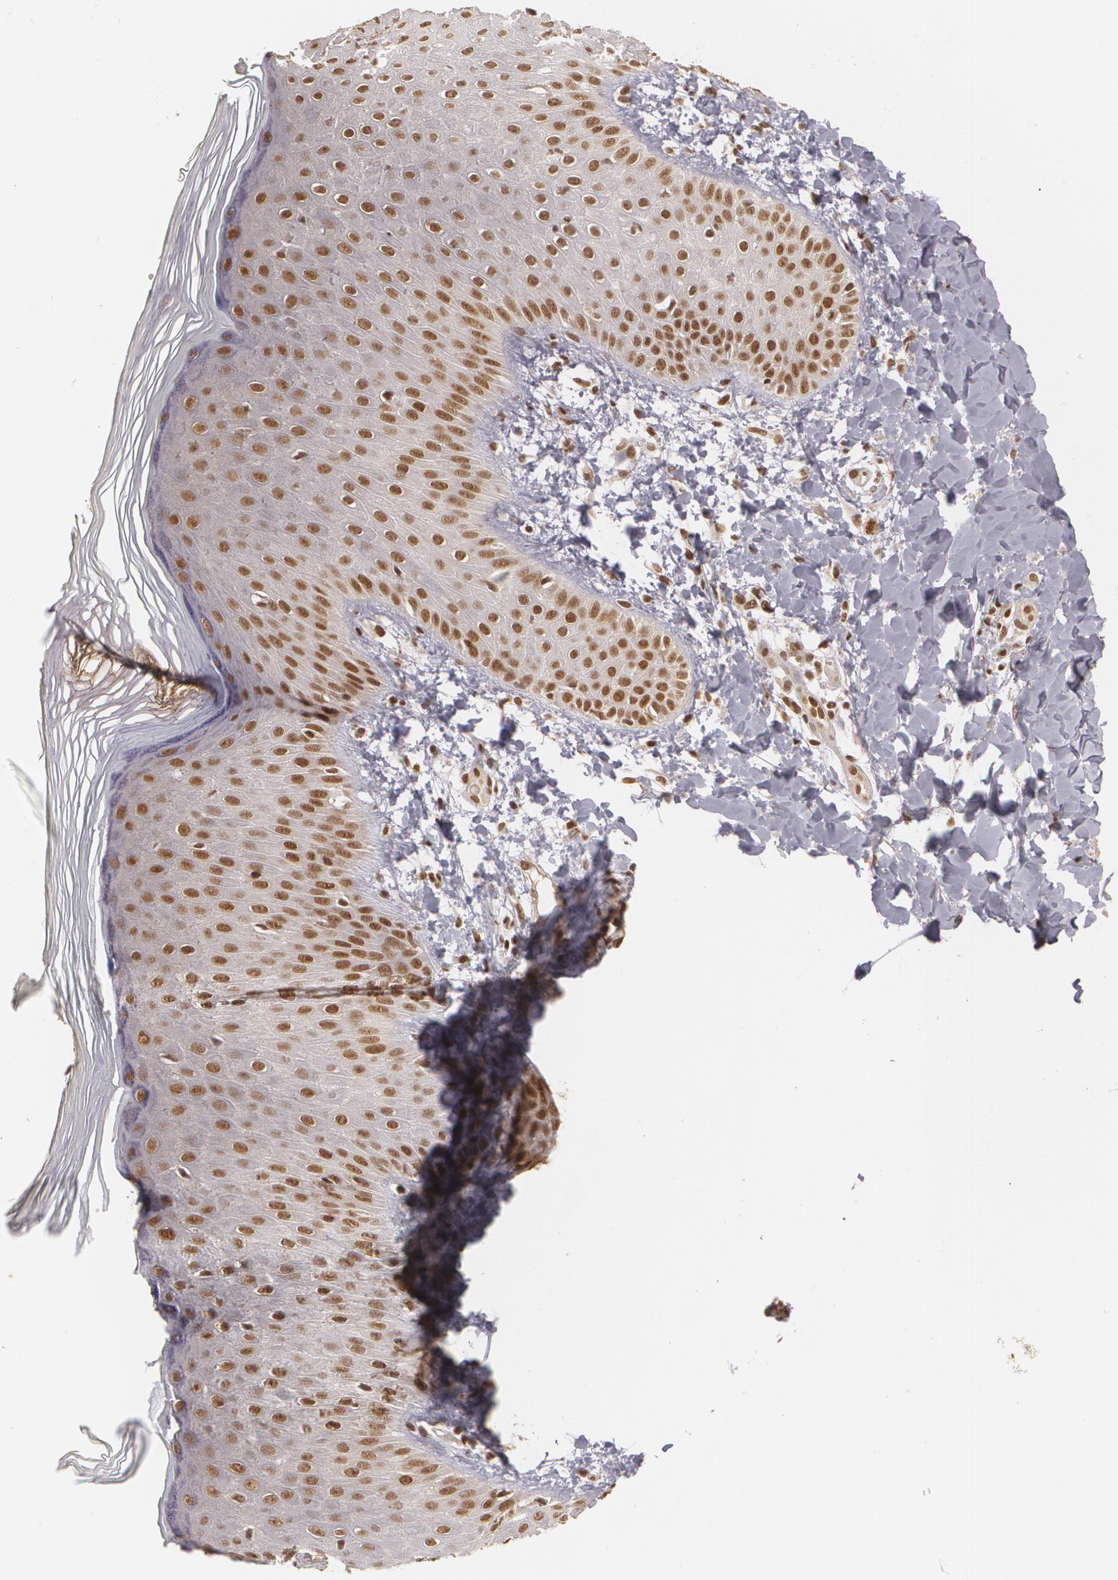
{"staining": {"intensity": "strong", "quantity": ">75%", "location": "nuclear"}, "tissue": "skin", "cell_type": "Epidermal cells", "image_type": "normal", "snomed": [{"axis": "morphology", "description": "Normal tissue, NOS"}, {"axis": "morphology", "description": "Inflammation, NOS"}, {"axis": "topography", "description": "Soft tissue"}, {"axis": "topography", "description": "Anal"}], "caption": "Immunohistochemical staining of unremarkable skin exhibits high levels of strong nuclear expression in about >75% of epidermal cells. (DAB IHC, brown staining for protein, blue staining for nuclei).", "gene": "RXRB", "patient": {"sex": "female", "age": 15}}